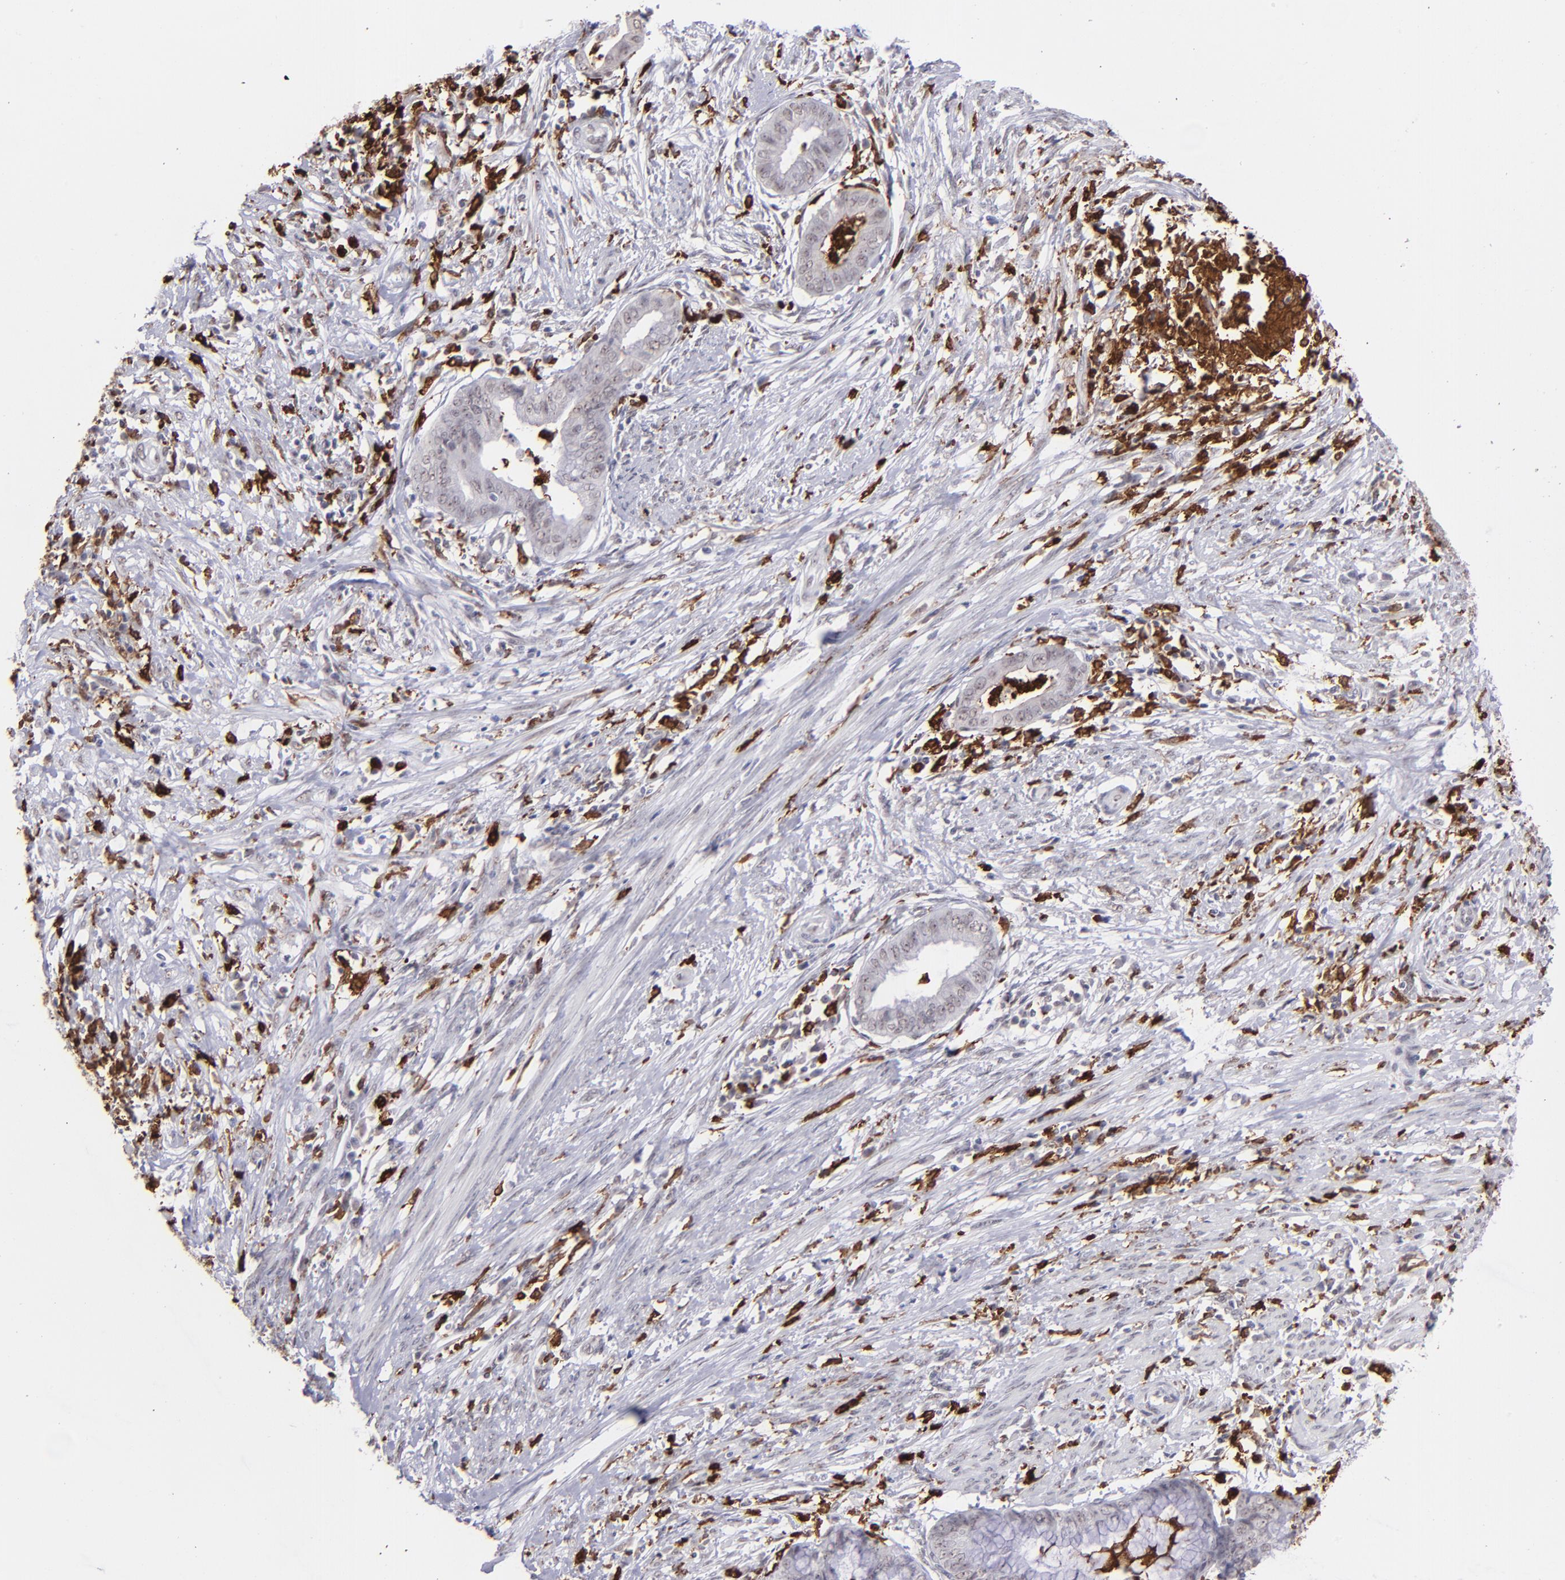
{"staining": {"intensity": "negative", "quantity": "none", "location": "none"}, "tissue": "endometrial cancer", "cell_type": "Tumor cells", "image_type": "cancer", "snomed": [{"axis": "morphology", "description": "Necrosis, NOS"}, {"axis": "morphology", "description": "Adenocarcinoma, NOS"}, {"axis": "topography", "description": "Endometrium"}], "caption": "Tumor cells are negative for brown protein staining in endometrial cancer (adenocarcinoma).", "gene": "NCF2", "patient": {"sex": "female", "age": 79}}